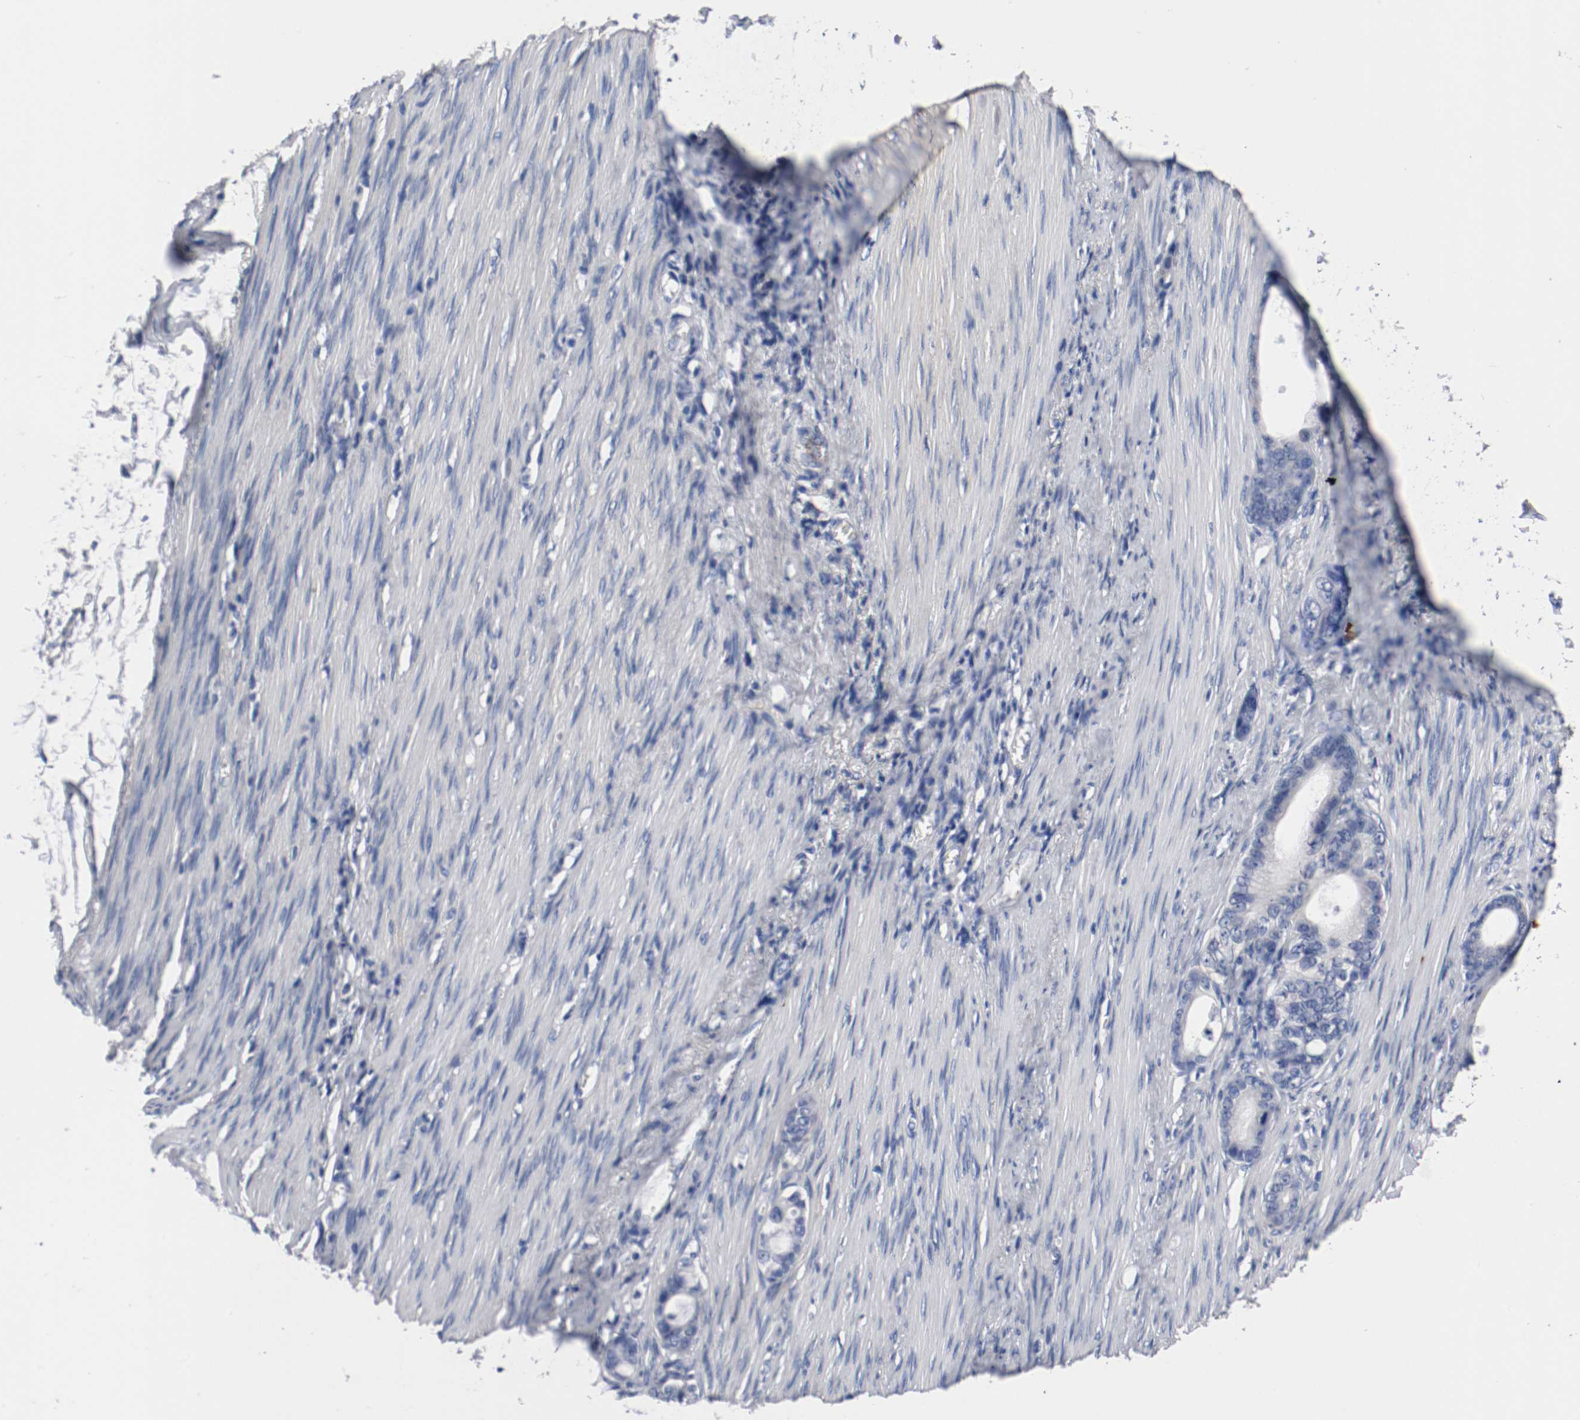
{"staining": {"intensity": "negative", "quantity": "none", "location": "none"}, "tissue": "stomach cancer", "cell_type": "Tumor cells", "image_type": "cancer", "snomed": [{"axis": "morphology", "description": "Adenocarcinoma, NOS"}, {"axis": "topography", "description": "Stomach"}], "caption": "Photomicrograph shows no significant protein expression in tumor cells of stomach adenocarcinoma. (Stains: DAB immunohistochemistry with hematoxylin counter stain, Microscopy: brightfield microscopy at high magnification).", "gene": "TNC", "patient": {"sex": "female", "age": 75}}